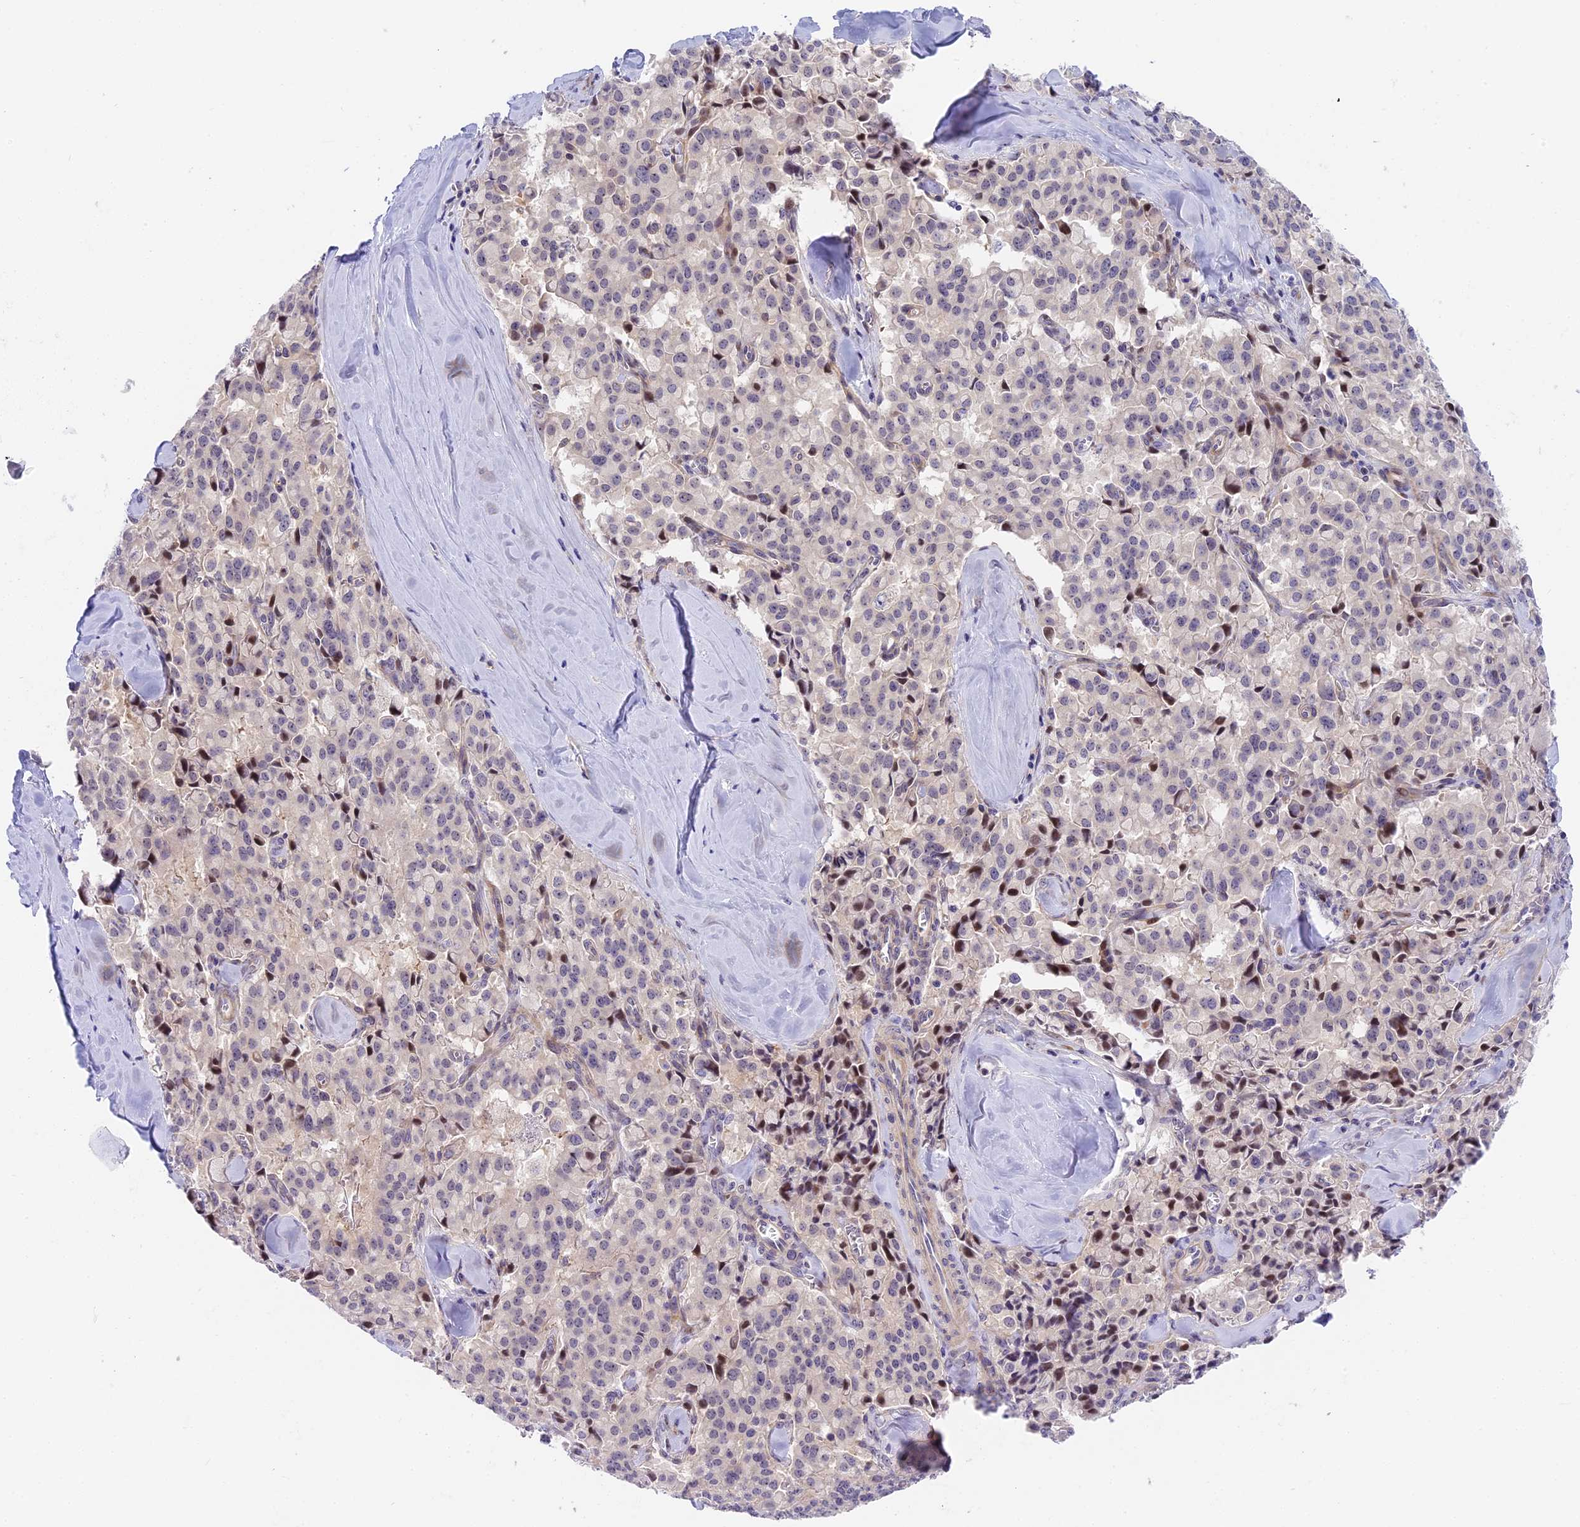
{"staining": {"intensity": "negative", "quantity": "none", "location": "none"}, "tissue": "pancreatic cancer", "cell_type": "Tumor cells", "image_type": "cancer", "snomed": [{"axis": "morphology", "description": "Adenocarcinoma, NOS"}, {"axis": "topography", "description": "Pancreas"}], "caption": "Tumor cells show no significant staining in pancreatic cancer (adenocarcinoma).", "gene": "MIDN", "patient": {"sex": "male", "age": 65}}